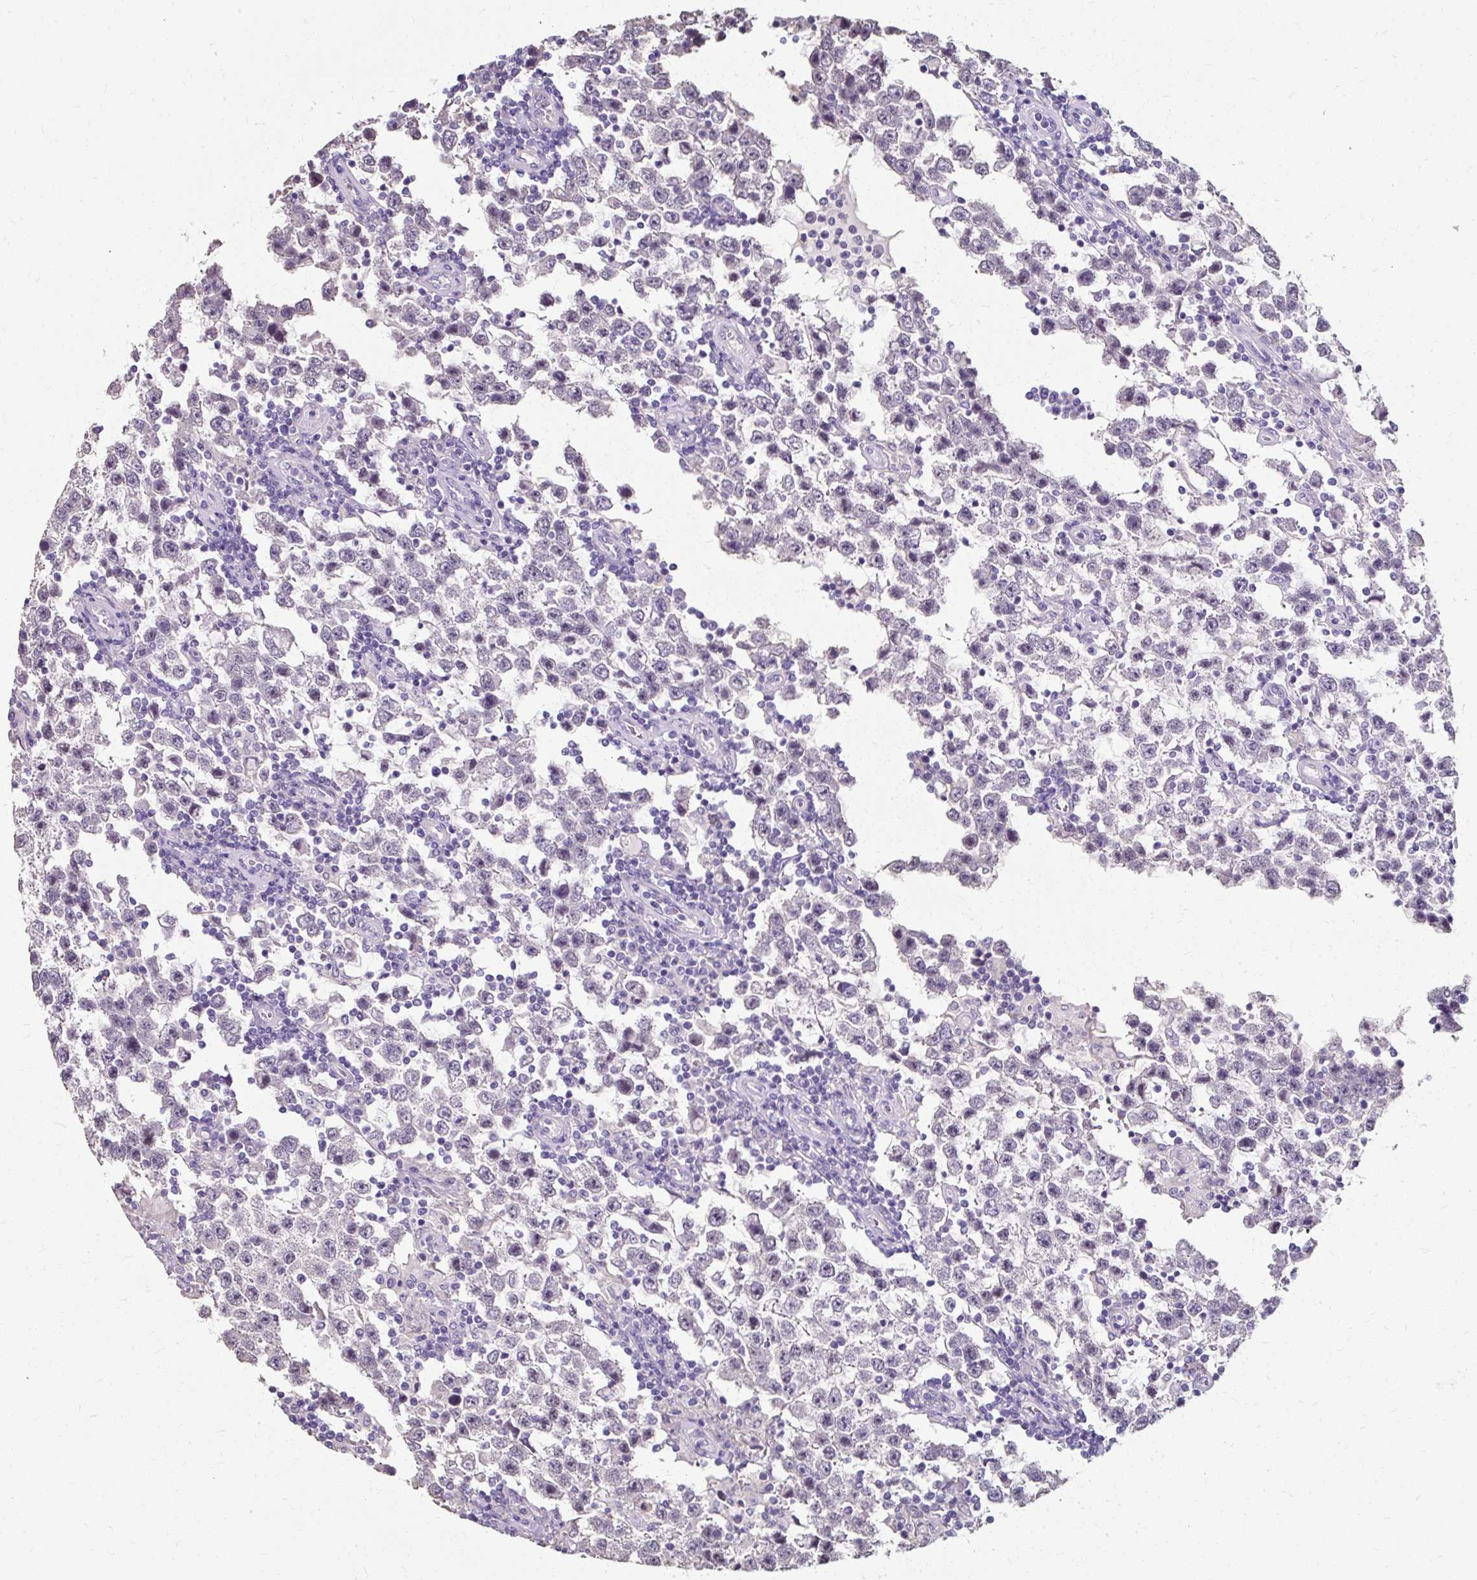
{"staining": {"intensity": "negative", "quantity": "none", "location": "none"}, "tissue": "testis cancer", "cell_type": "Tumor cells", "image_type": "cancer", "snomed": [{"axis": "morphology", "description": "Normal tissue, NOS"}, {"axis": "morphology", "description": "Urothelial carcinoma, High grade"}, {"axis": "morphology", "description": "Seminoma, NOS"}, {"axis": "morphology", "description": "Carcinoma, Embryonal, NOS"}, {"axis": "topography", "description": "Urinary bladder"}, {"axis": "topography", "description": "Testis"}], "caption": "Human testis cancer stained for a protein using IHC shows no expression in tumor cells.", "gene": "KLHL24", "patient": {"sex": "male", "age": 41}}